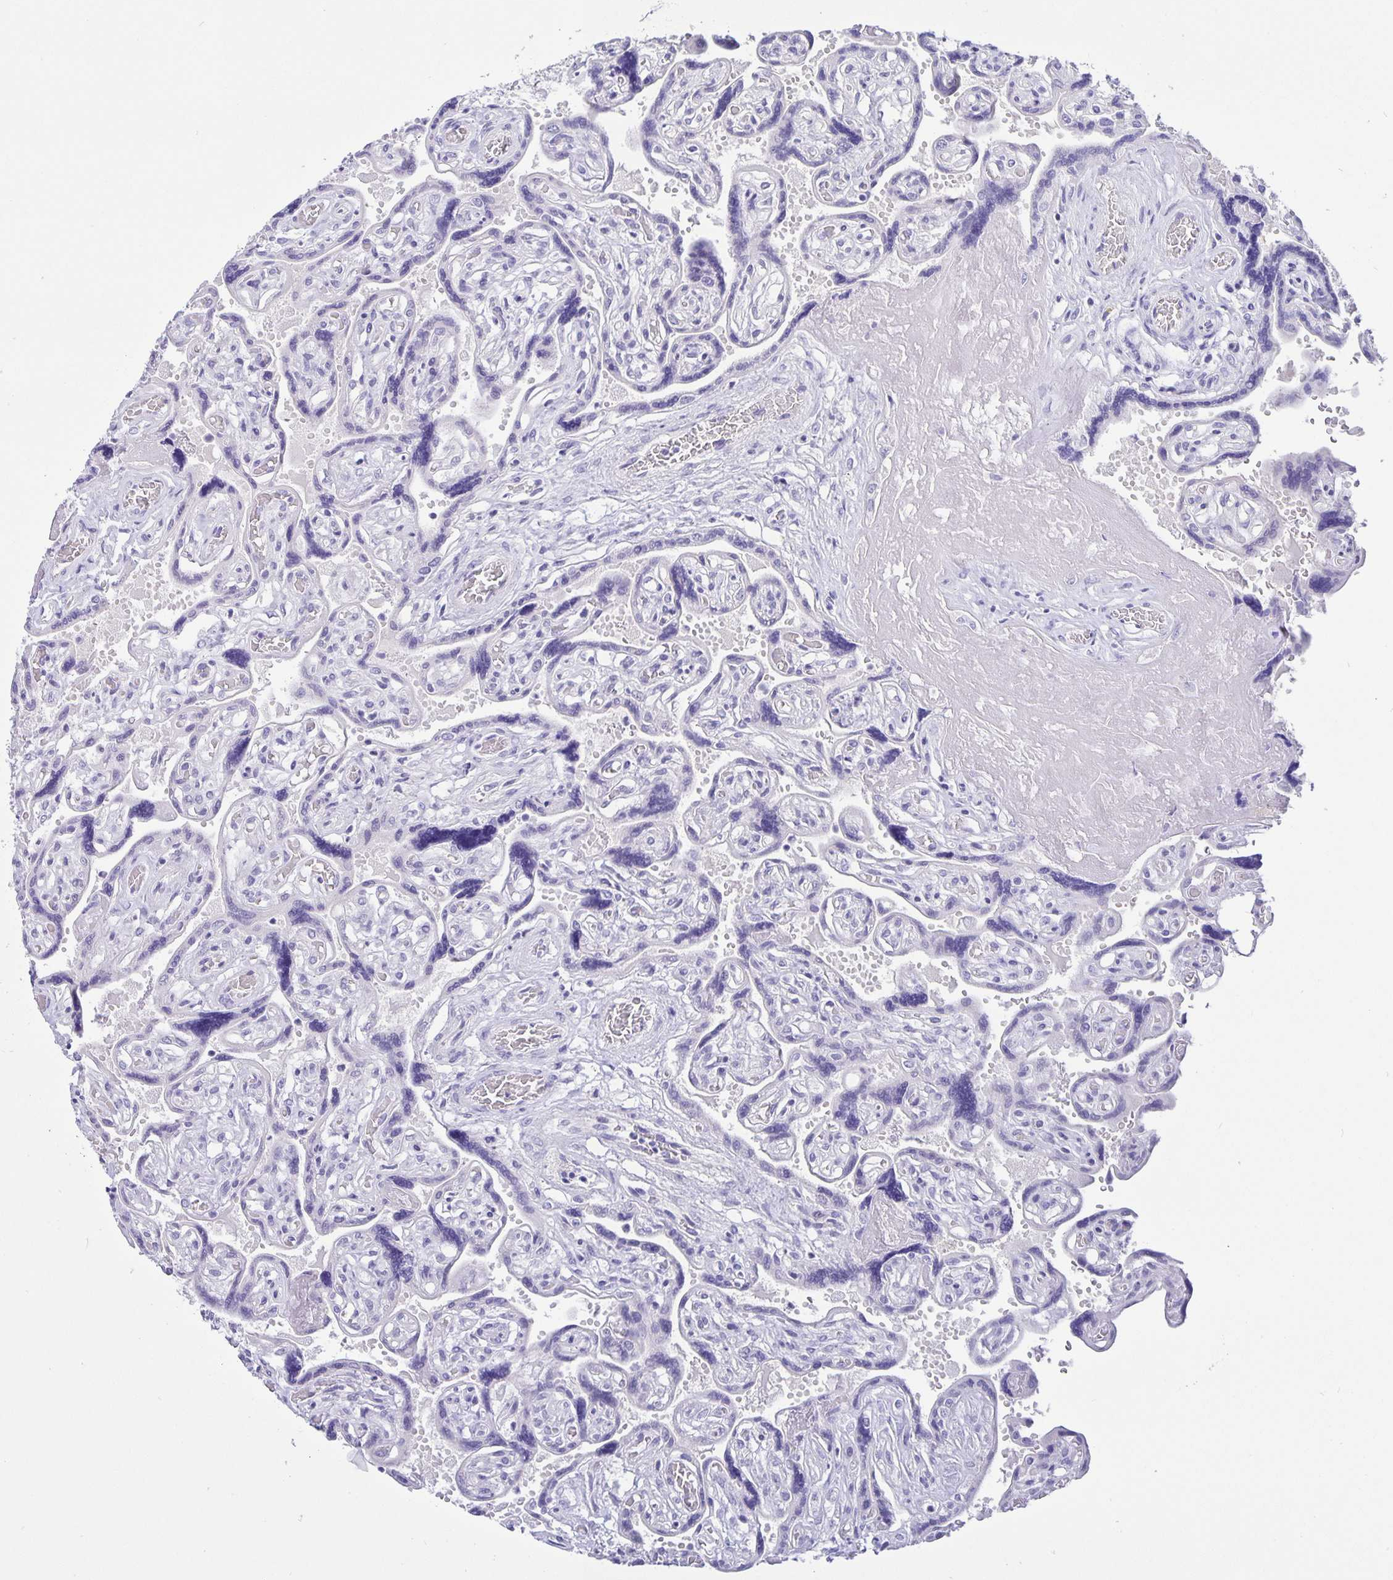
{"staining": {"intensity": "negative", "quantity": "none", "location": "none"}, "tissue": "placenta", "cell_type": "Decidual cells", "image_type": "normal", "snomed": [{"axis": "morphology", "description": "Normal tissue, NOS"}, {"axis": "topography", "description": "Placenta"}], "caption": "This histopathology image is of benign placenta stained with IHC to label a protein in brown with the nuclei are counter-stained blue. There is no positivity in decidual cells. (Immunohistochemistry (ihc), brightfield microscopy, high magnification).", "gene": "ERMN", "patient": {"sex": "female", "age": 32}}